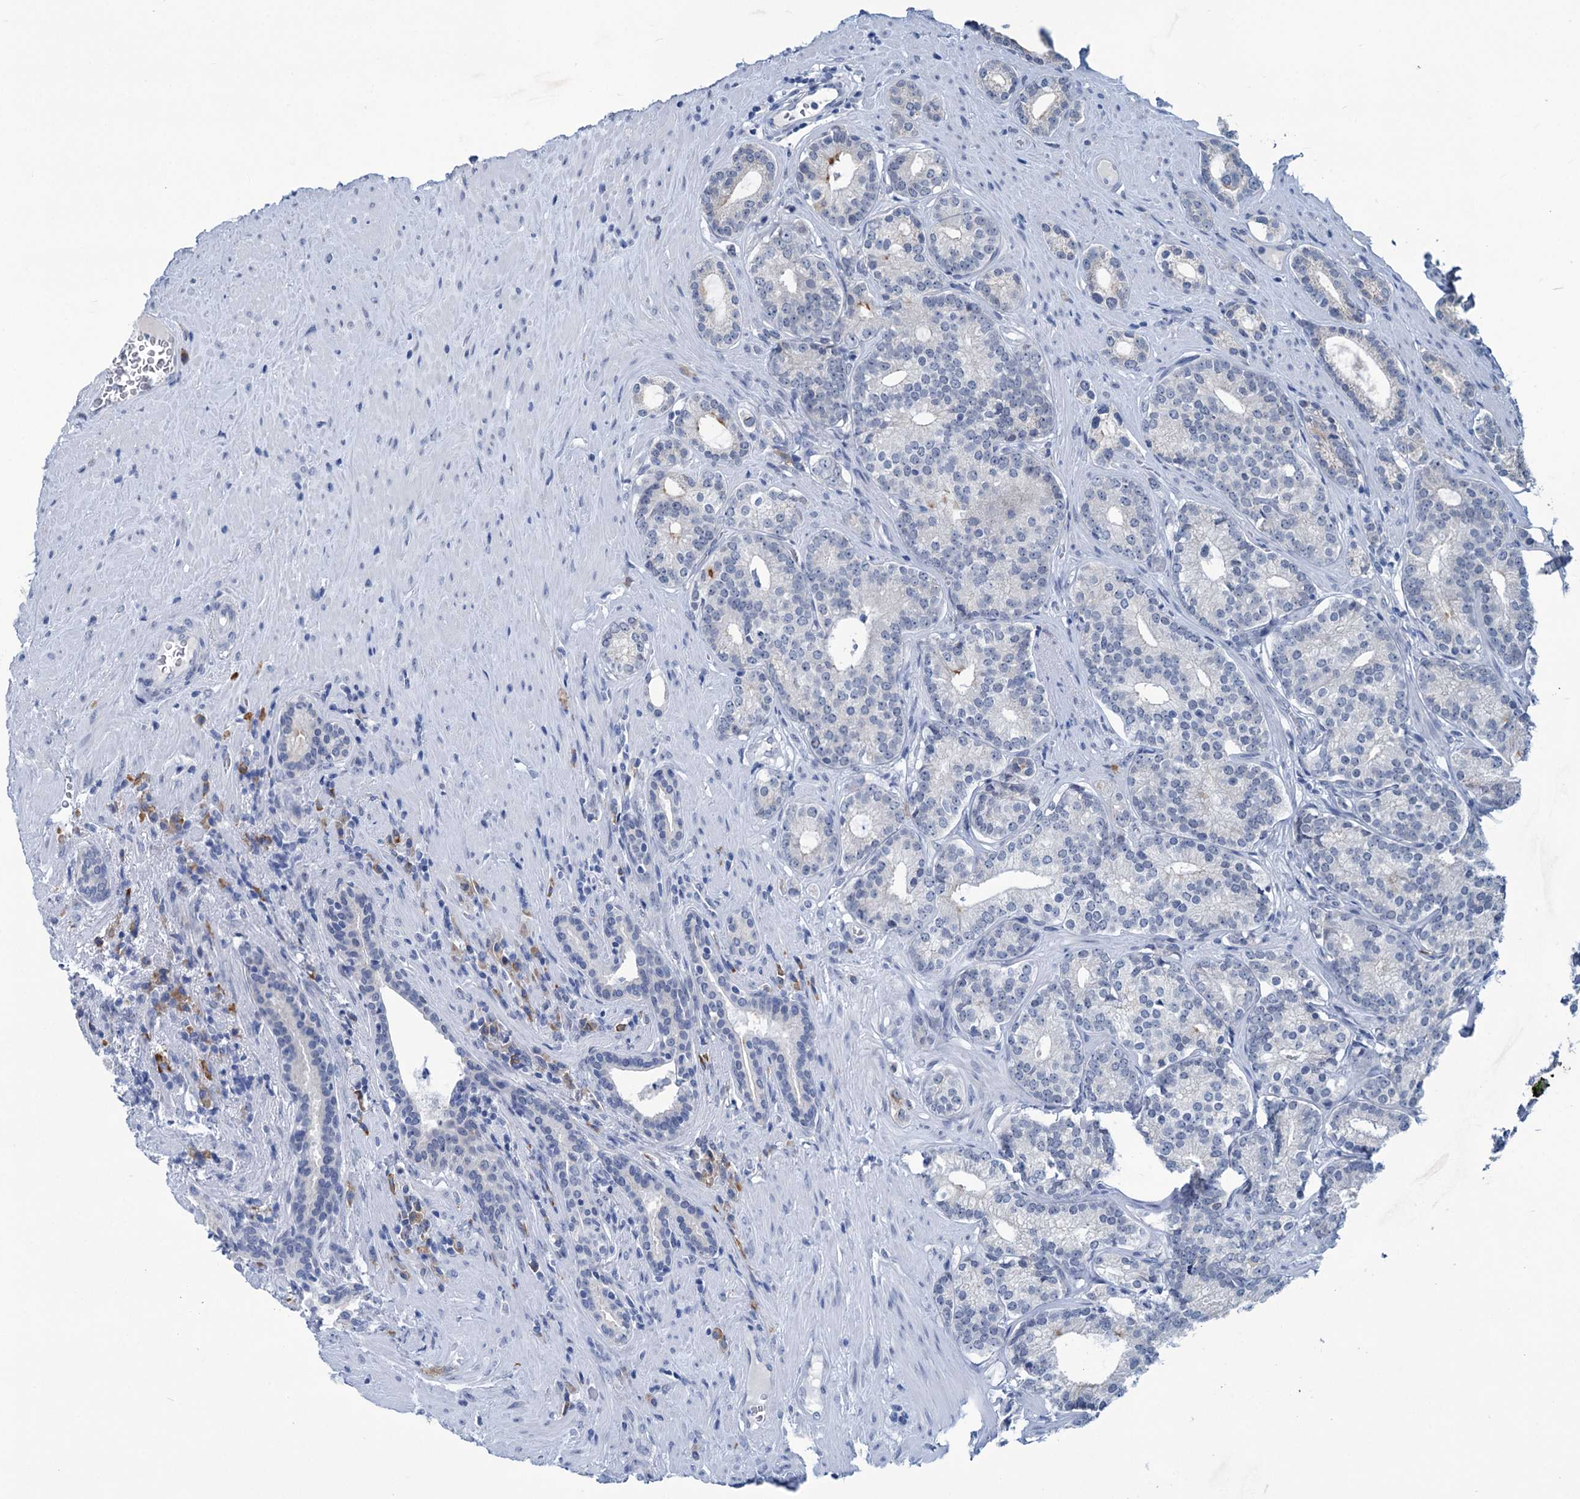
{"staining": {"intensity": "negative", "quantity": "none", "location": "none"}, "tissue": "prostate cancer", "cell_type": "Tumor cells", "image_type": "cancer", "snomed": [{"axis": "morphology", "description": "Adenocarcinoma, Low grade"}, {"axis": "topography", "description": "Prostate"}], "caption": "Prostate adenocarcinoma (low-grade) was stained to show a protein in brown. There is no significant expression in tumor cells. (DAB (3,3'-diaminobenzidine) IHC, high magnification).", "gene": "NEU3", "patient": {"sex": "male", "age": 71}}